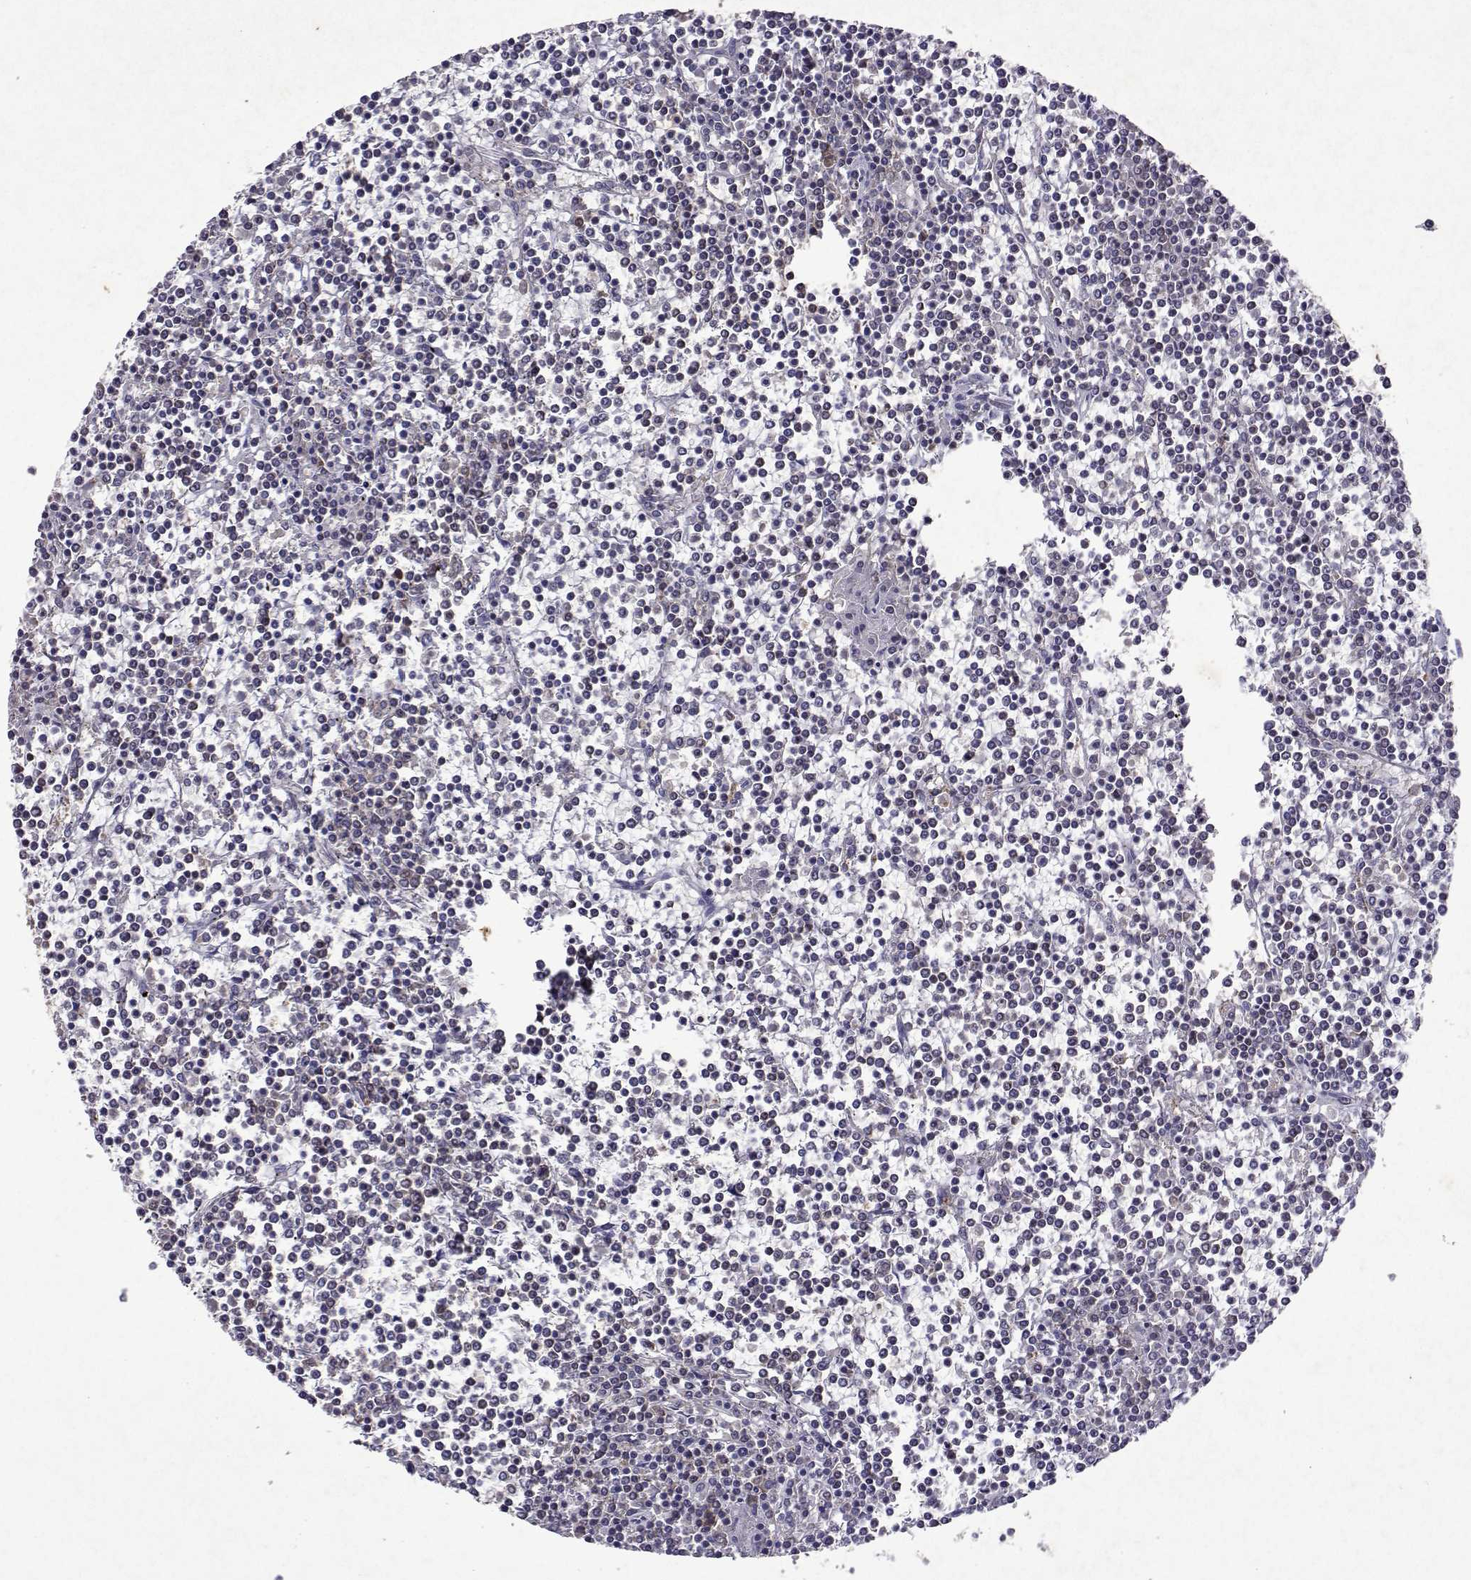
{"staining": {"intensity": "negative", "quantity": "none", "location": "none"}, "tissue": "lymphoma", "cell_type": "Tumor cells", "image_type": "cancer", "snomed": [{"axis": "morphology", "description": "Malignant lymphoma, non-Hodgkin's type, Low grade"}, {"axis": "topography", "description": "Spleen"}], "caption": "Lymphoma stained for a protein using immunohistochemistry (IHC) displays no expression tumor cells.", "gene": "TARBP2", "patient": {"sex": "female", "age": 19}}